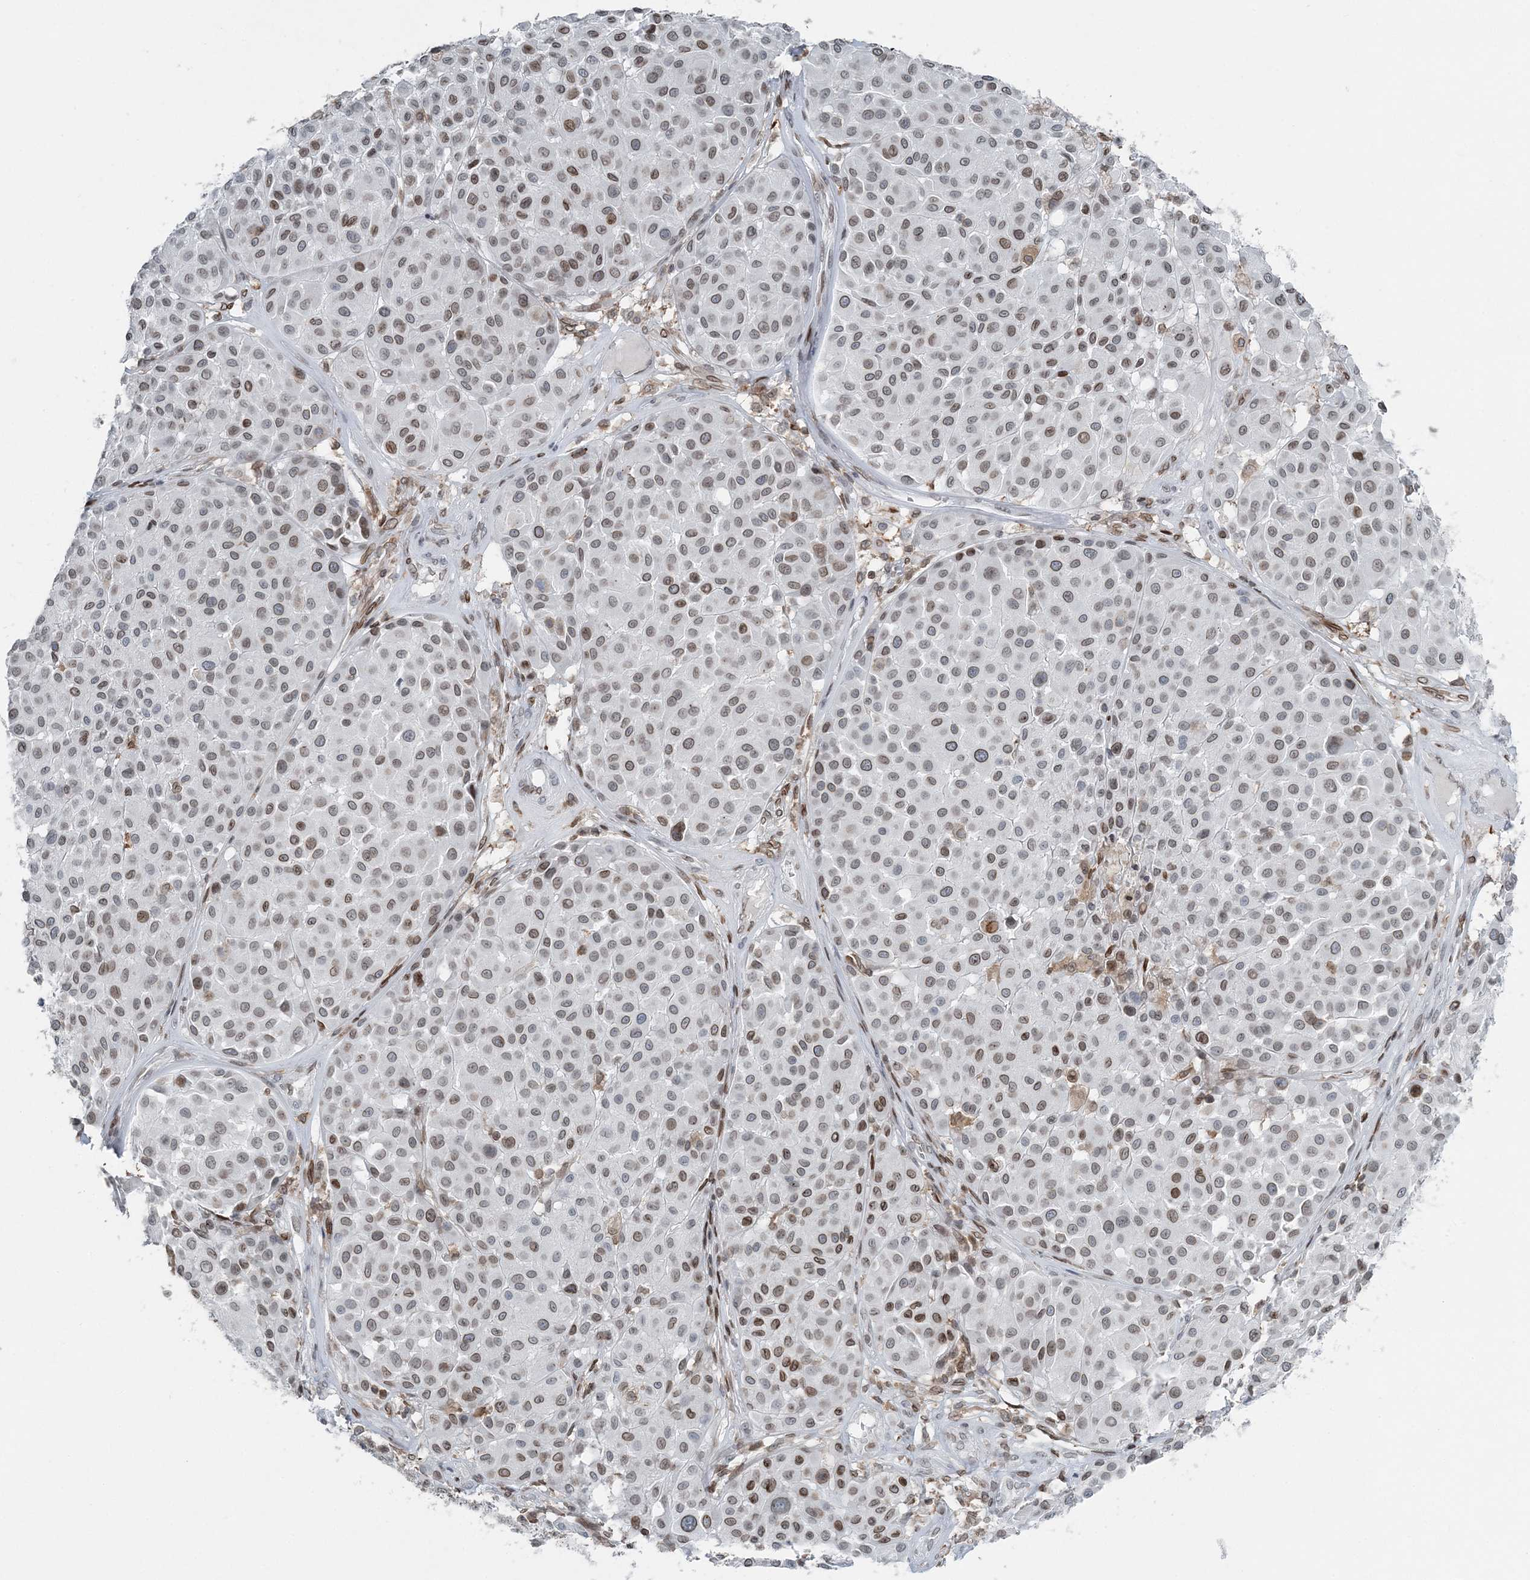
{"staining": {"intensity": "moderate", "quantity": "<25%", "location": "cytoplasmic/membranous,nuclear"}, "tissue": "melanoma", "cell_type": "Tumor cells", "image_type": "cancer", "snomed": [{"axis": "morphology", "description": "Malignant melanoma, Metastatic site"}, {"axis": "topography", "description": "Soft tissue"}], "caption": "Melanoma stained with DAB (3,3'-diaminobenzidine) immunohistochemistry (IHC) reveals low levels of moderate cytoplasmic/membranous and nuclear expression in approximately <25% of tumor cells. The protein of interest is shown in brown color, while the nuclei are stained blue.", "gene": "GJD4", "patient": {"sex": "male", "age": 41}}